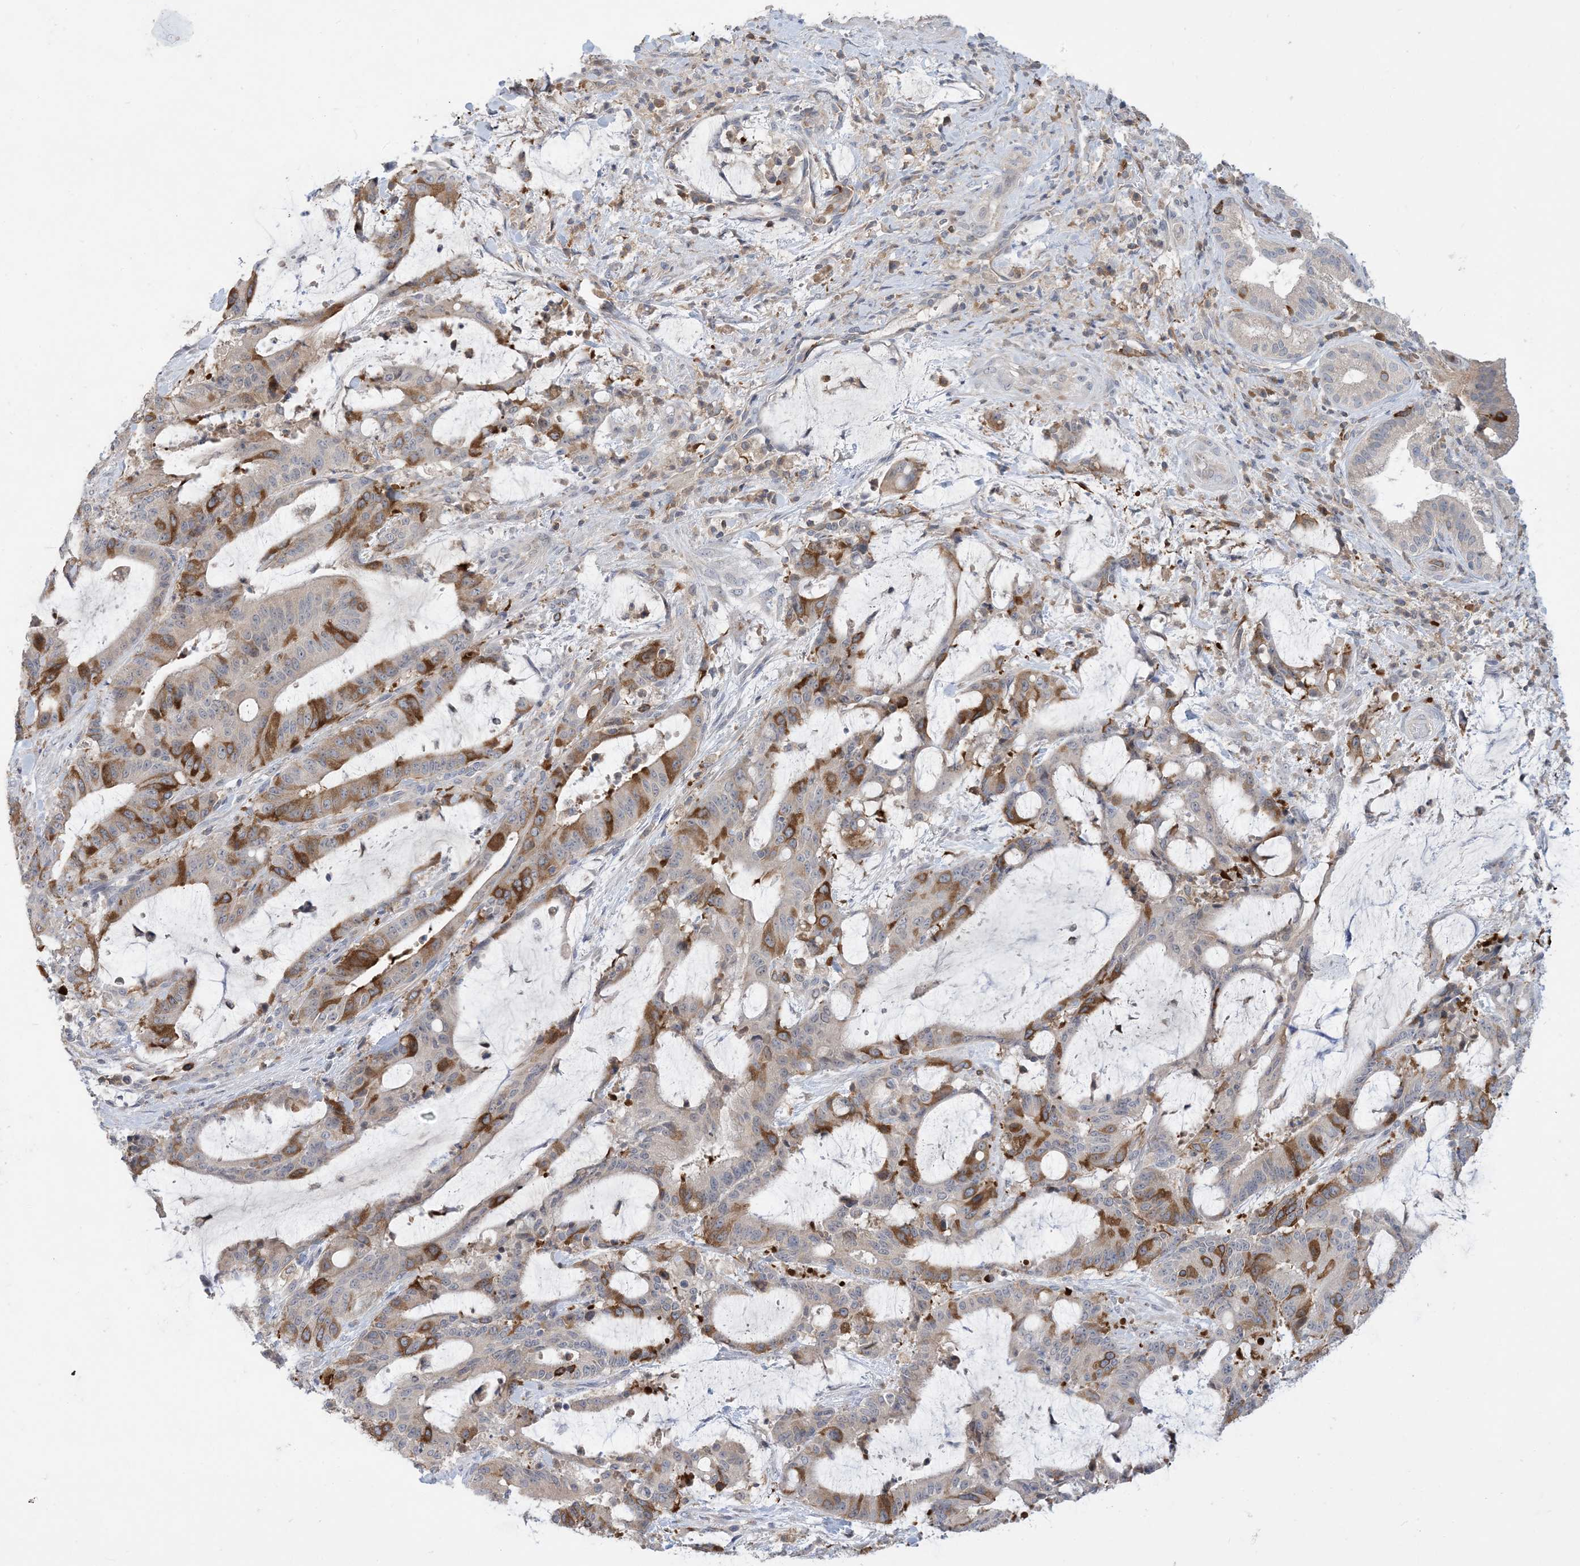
{"staining": {"intensity": "moderate", "quantity": "<25%", "location": "cytoplasmic/membranous"}, "tissue": "liver cancer", "cell_type": "Tumor cells", "image_type": "cancer", "snomed": [{"axis": "morphology", "description": "Normal tissue, NOS"}, {"axis": "morphology", "description": "Cholangiocarcinoma"}, {"axis": "topography", "description": "Liver"}, {"axis": "topography", "description": "Peripheral nerve tissue"}], "caption": "DAB immunohistochemical staining of liver cancer demonstrates moderate cytoplasmic/membranous protein staining in approximately <25% of tumor cells.", "gene": "AOC1", "patient": {"sex": "female", "age": 73}}